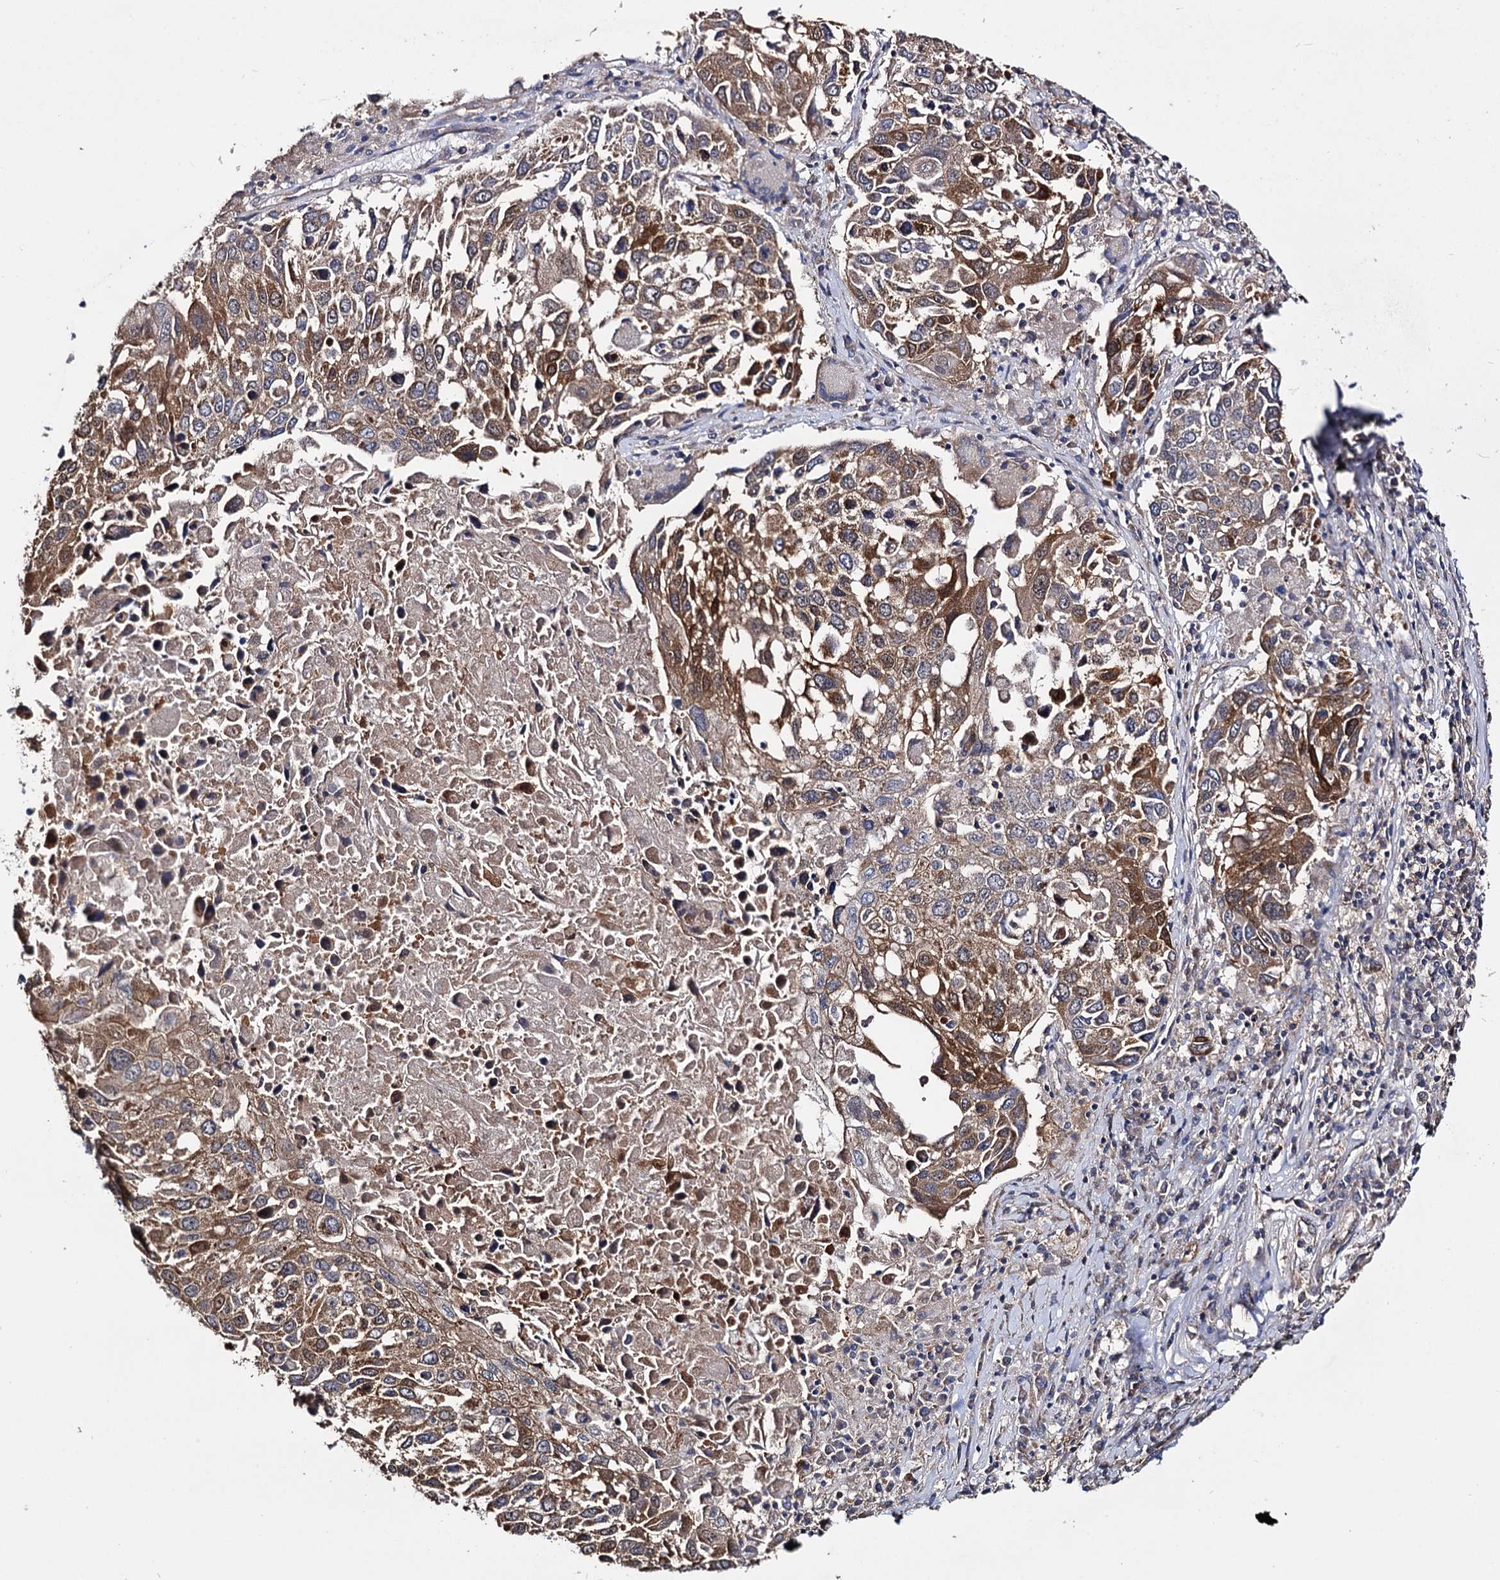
{"staining": {"intensity": "strong", "quantity": ">75%", "location": "cytoplasmic/membranous"}, "tissue": "lung cancer", "cell_type": "Tumor cells", "image_type": "cancer", "snomed": [{"axis": "morphology", "description": "Squamous cell carcinoma, NOS"}, {"axis": "topography", "description": "Lung"}], "caption": "Squamous cell carcinoma (lung) tissue reveals strong cytoplasmic/membranous staining in approximately >75% of tumor cells, visualized by immunohistochemistry.", "gene": "IDI1", "patient": {"sex": "male", "age": 65}}